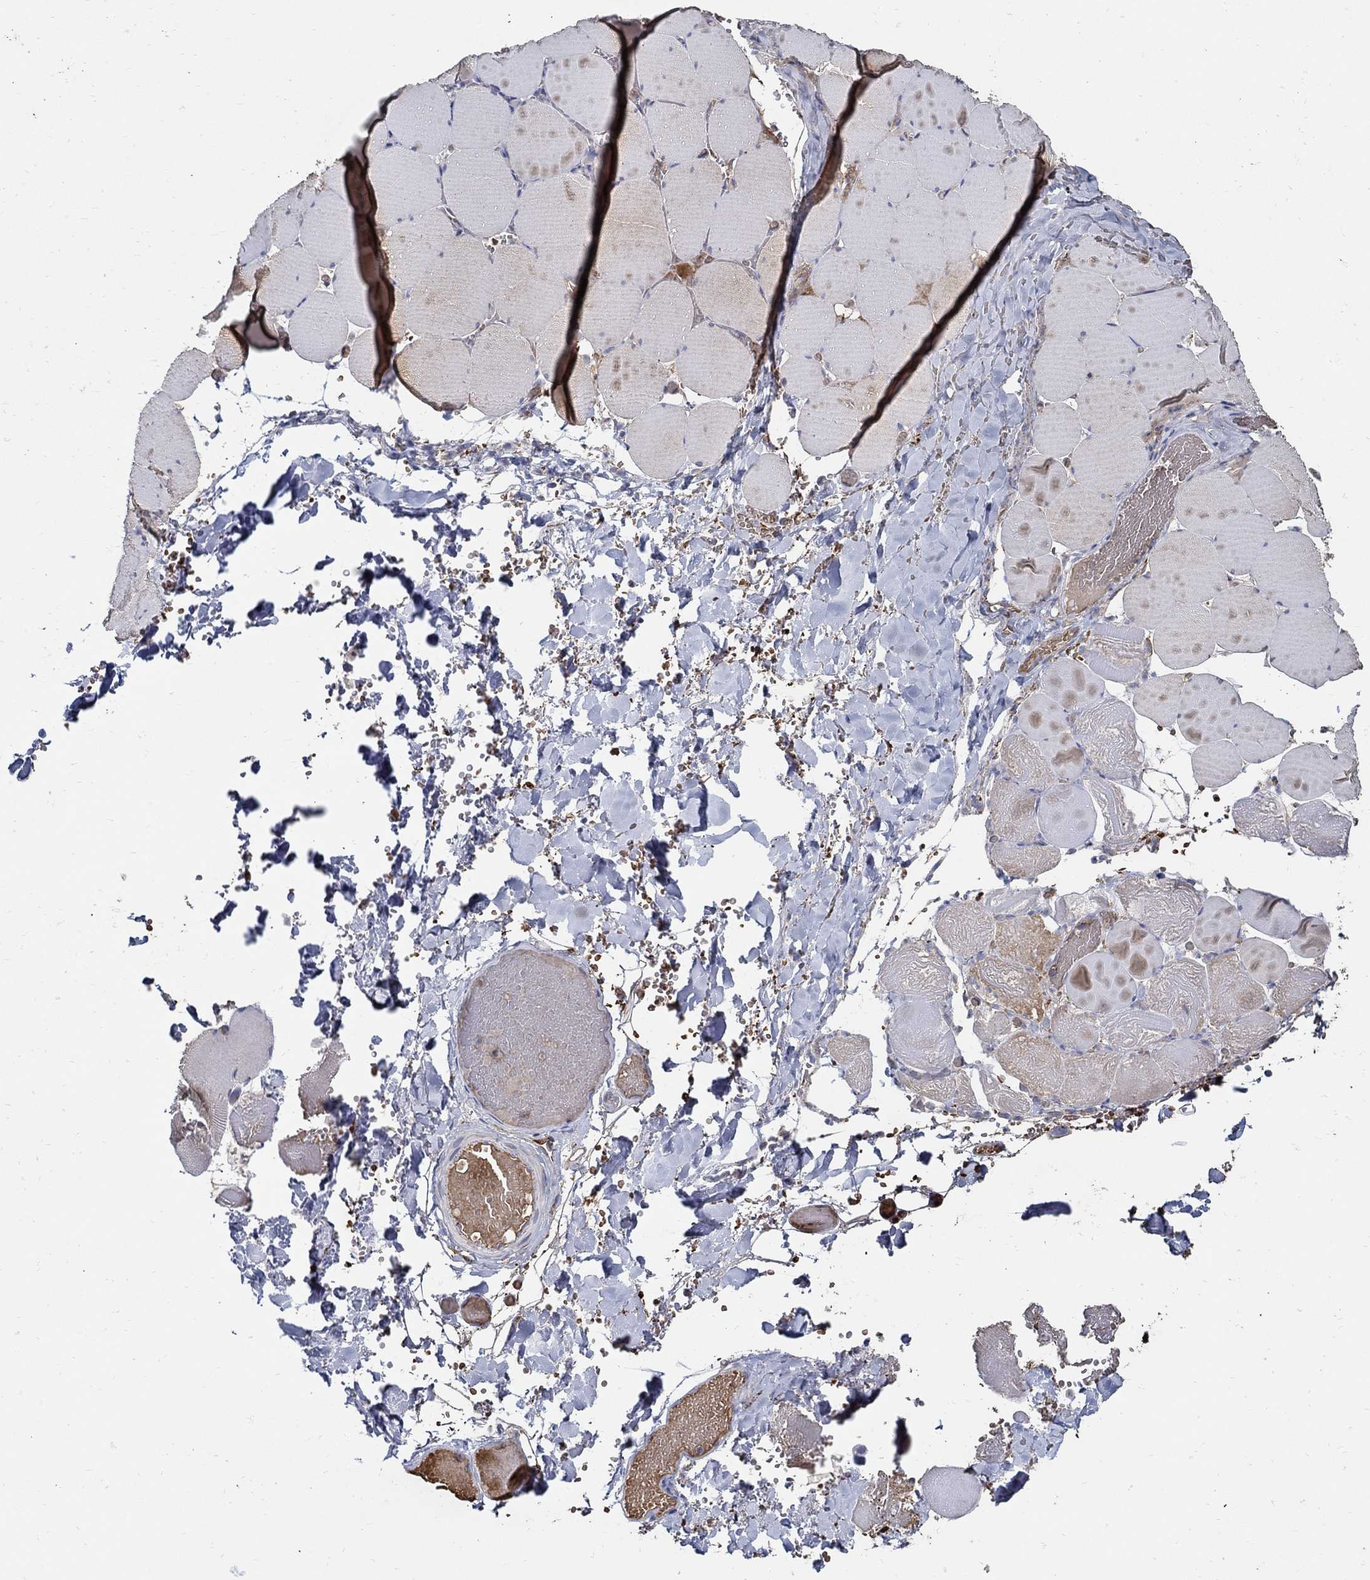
{"staining": {"intensity": "moderate", "quantity": "25%-75%", "location": "cytoplasmic/membranous"}, "tissue": "skeletal muscle", "cell_type": "Myocytes", "image_type": "normal", "snomed": [{"axis": "morphology", "description": "Normal tissue, NOS"}, {"axis": "morphology", "description": "Malignant melanoma, Metastatic site"}, {"axis": "topography", "description": "Skeletal muscle"}], "caption": "Protein analysis of benign skeletal muscle shows moderate cytoplasmic/membranous expression in about 25%-75% of myocytes. (brown staining indicates protein expression, while blue staining denotes nuclei).", "gene": "APBB3", "patient": {"sex": "male", "age": 50}}